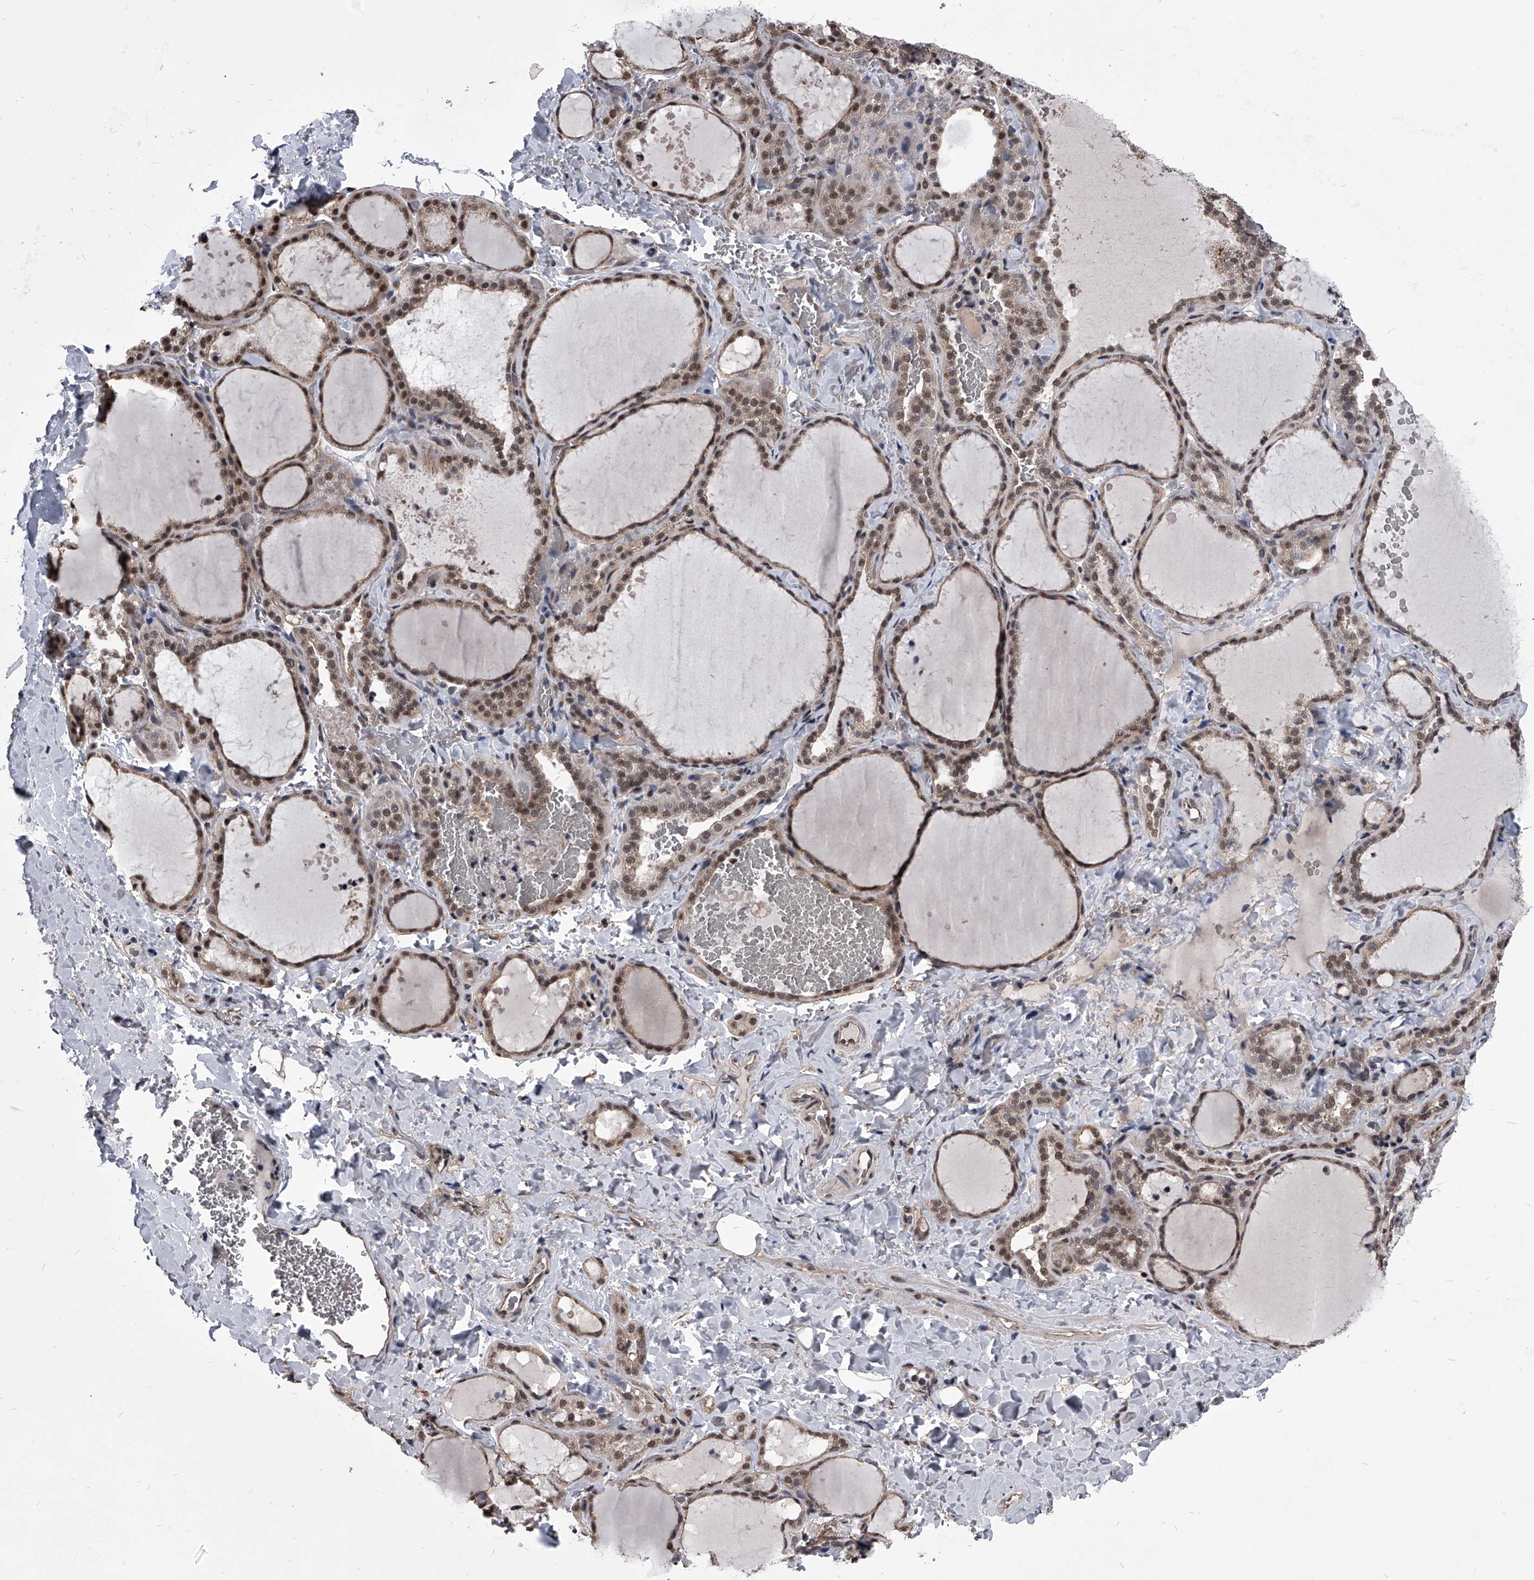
{"staining": {"intensity": "moderate", "quantity": ">75%", "location": "nuclear"}, "tissue": "thyroid gland", "cell_type": "Glandular cells", "image_type": "normal", "snomed": [{"axis": "morphology", "description": "Normal tissue, NOS"}, {"axis": "topography", "description": "Thyroid gland"}], "caption": "Thyroid gland stained with DAB IHC displays medium levels of moderate nuclear expression in approximately >75% of glandular cells.", "gene": "ZNF76", "patient": {"sex": "female", "age": 22}}